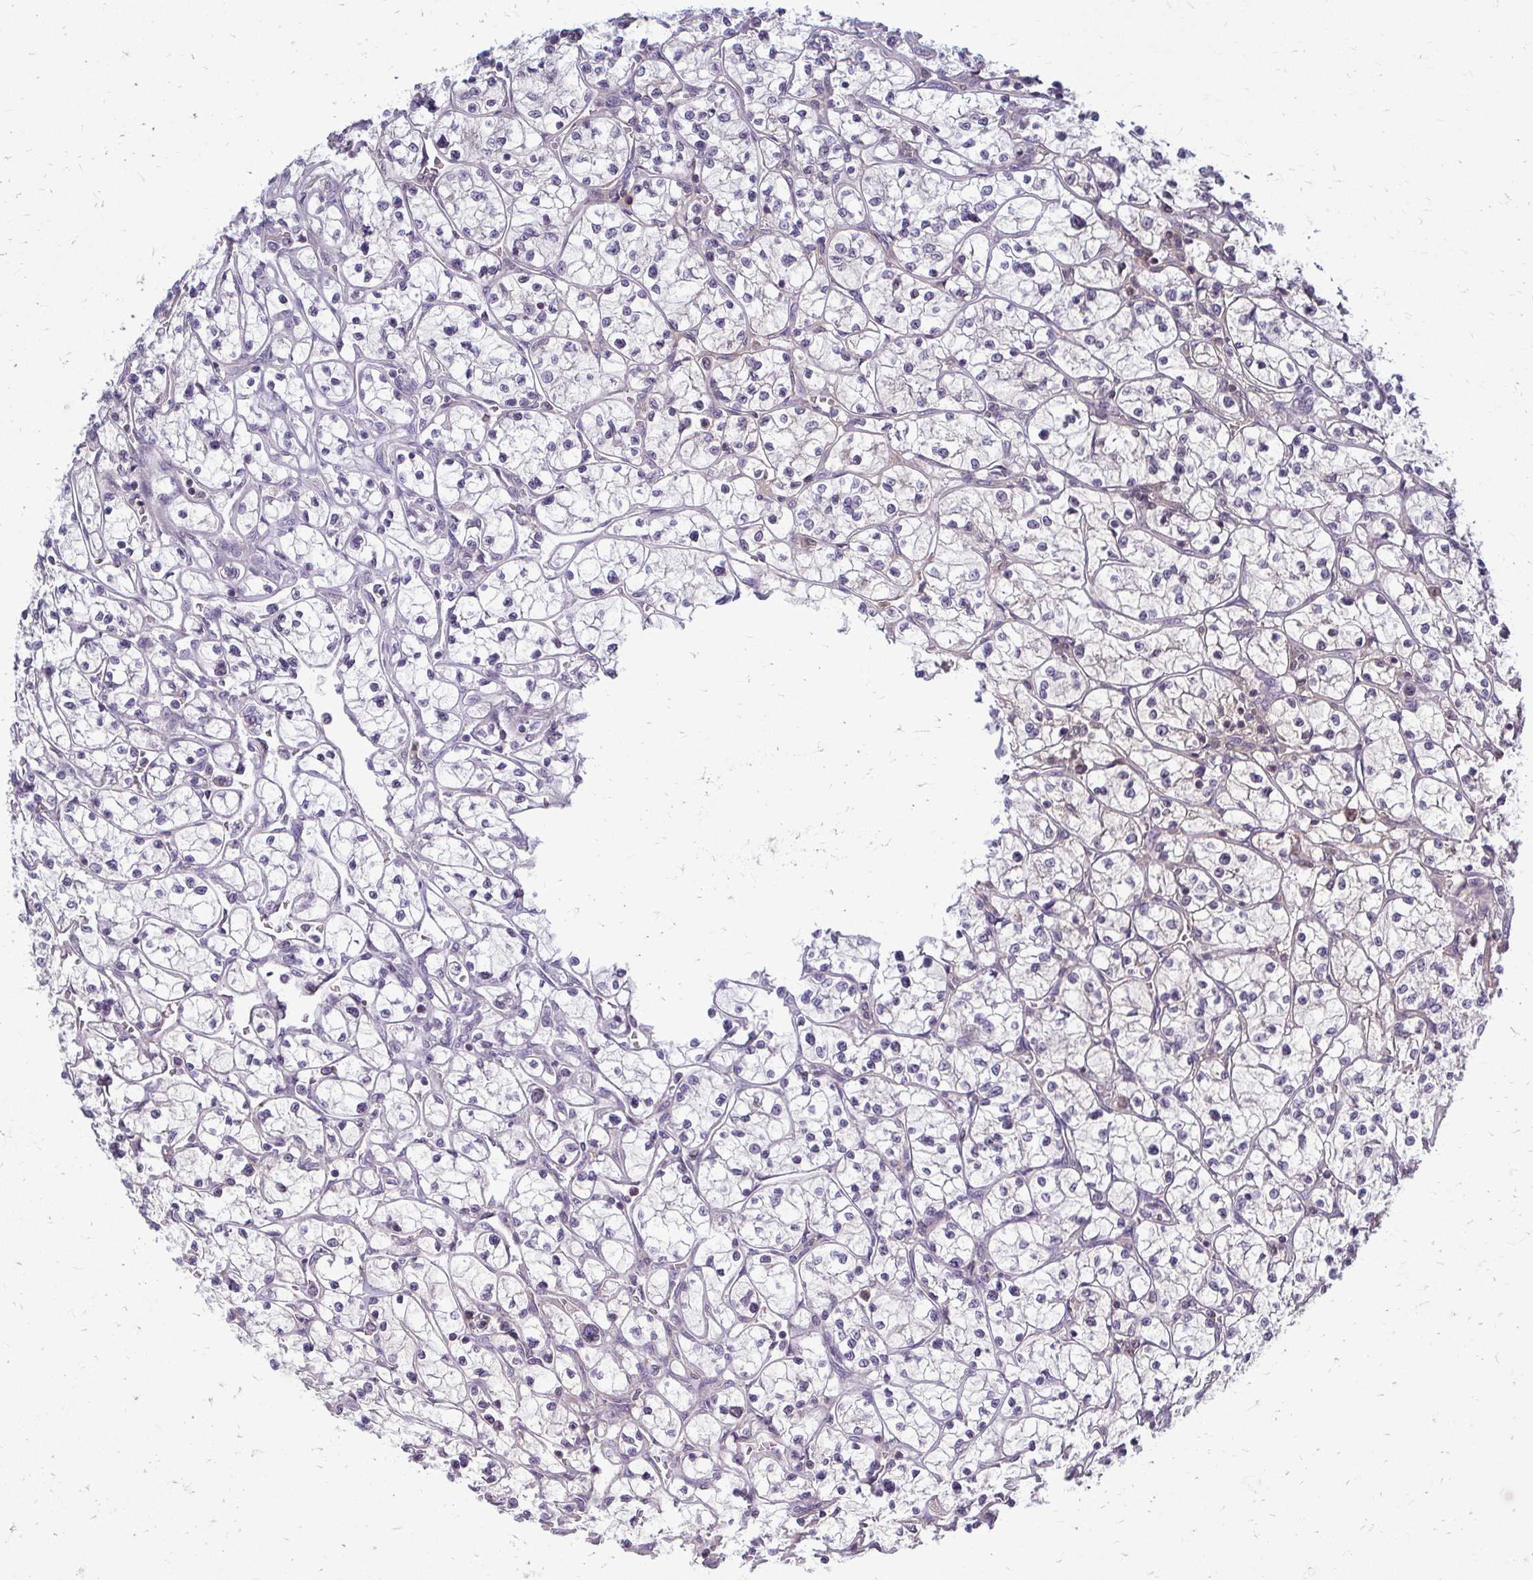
{"staining": {"intensity": "negative", "quantity": "none", "location": "none"}, "tissue": "renal cancer", "cell_type": "Tumor cells", "image_type": "cancer", "snomed": [{"axis": "morphology", "description": "Adenocarcinoma, NOS"}, {"axis": "topography", "description": "Kidney"}], "caption": "A high-resolution photomicrograph shows immunohistochemistry staining of renal adenocarcinoma, which shows no significant staining in tumor cells. (Brightfield microscopy of DAB immunohistochemistry at high magnification).", "gene": "MCRIP2", "patient": {"sex": "female", "age": 64}}